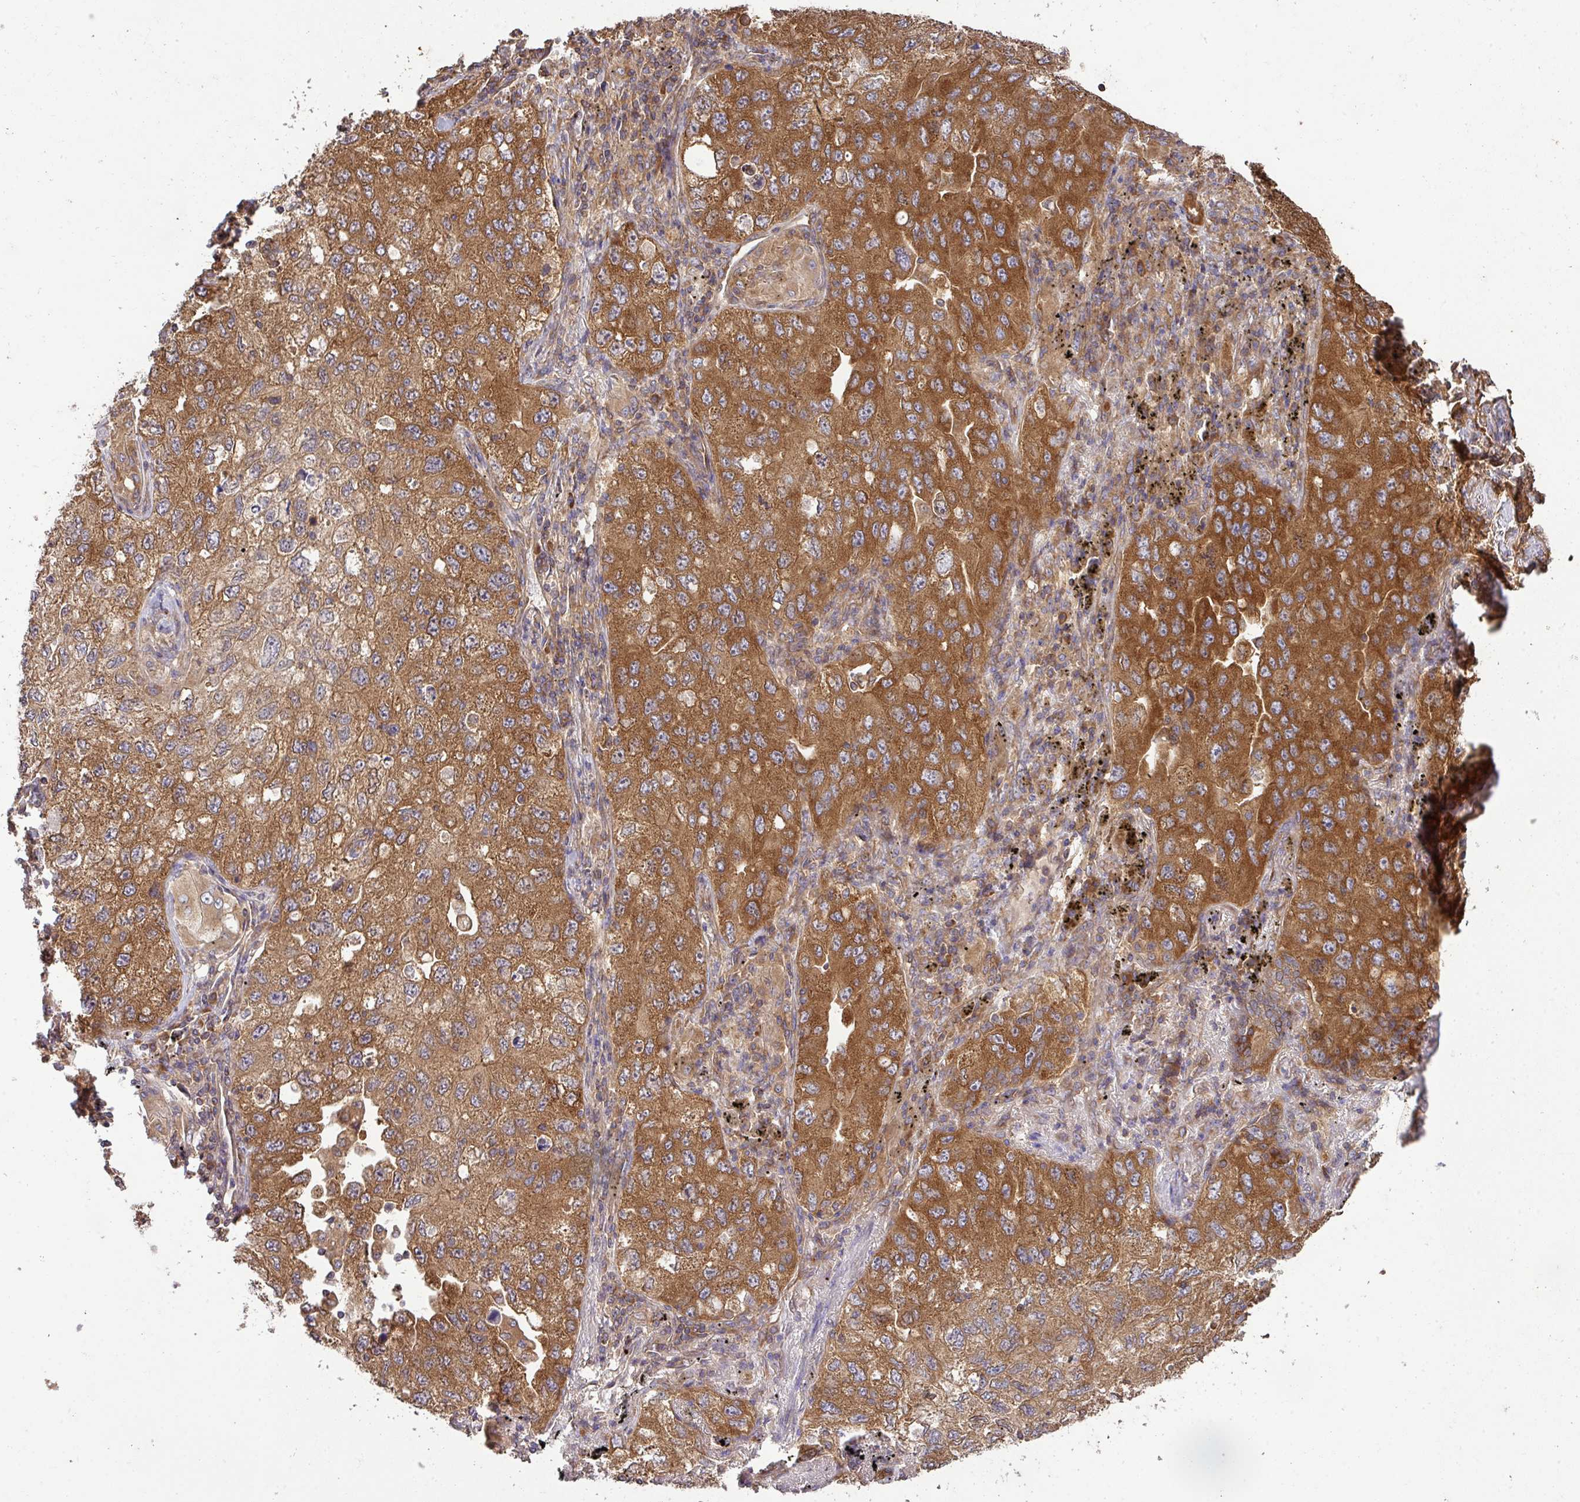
{"staining": {"intensity": "moderate", "quantity": ">75%", "location": "cytoplasmic/membranous"}, "tissue": "lung cancer", "cell_type": "Tumor cells", "image_type": "cancer", "snomed": [{"axis": "morphology", "description": "Adenocarcinoma, NOS"}, {"axis": "topography", "description": "Lung"}], "caption": "Immunohistochemical staining of lung cancer (adenocarcinoma) reveals medium levels of moderate cytoplasmic/membranous protein positivity in approximately >75% of tumor cells. The protein of interest is shown in brown color, while the nuclei are stained blue.", "gene": "GSPT1", "patient": {"sex": "female", "age": 57}}